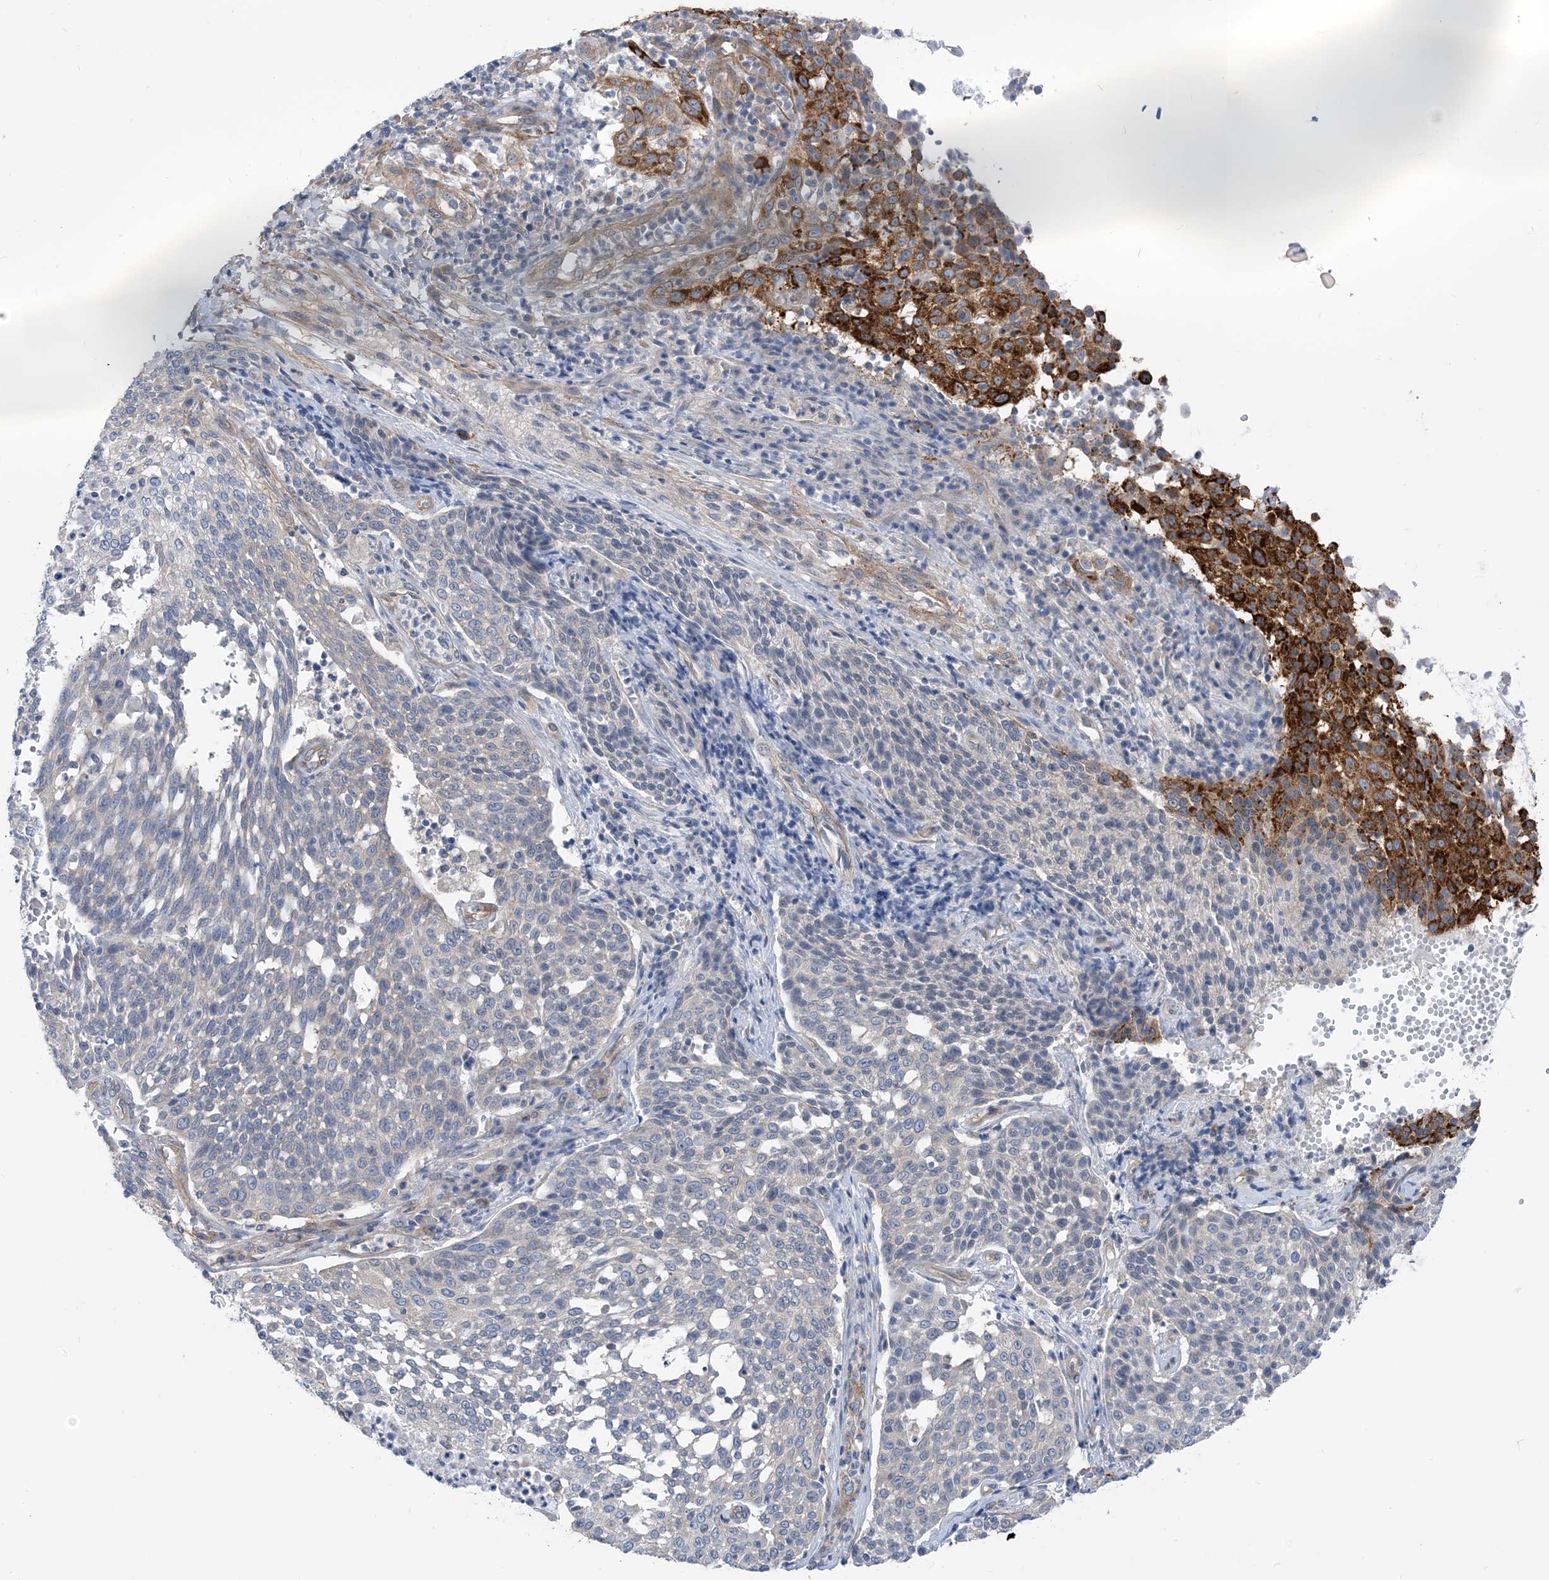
{"staining": {"intensity": "strong", "quantity": "<25%", "location": "cytoplasmic/membranous"}, "tissue": "cervical cancer", "cell_type": "Tumor cells", "image_type": "cancer", "snomed": [{"axis": "morphology", "description": "Squamous cell carcinoma, NOS"}, {"axis": "topography", "description": "Cervix"}], "caption": "Human squamous cell carcinoma (cervical) stained with a protein marker shows strong staining in tumor cells.", "gene": "PLEKHA3", "patient": {"sex": "female", "age": 34}}